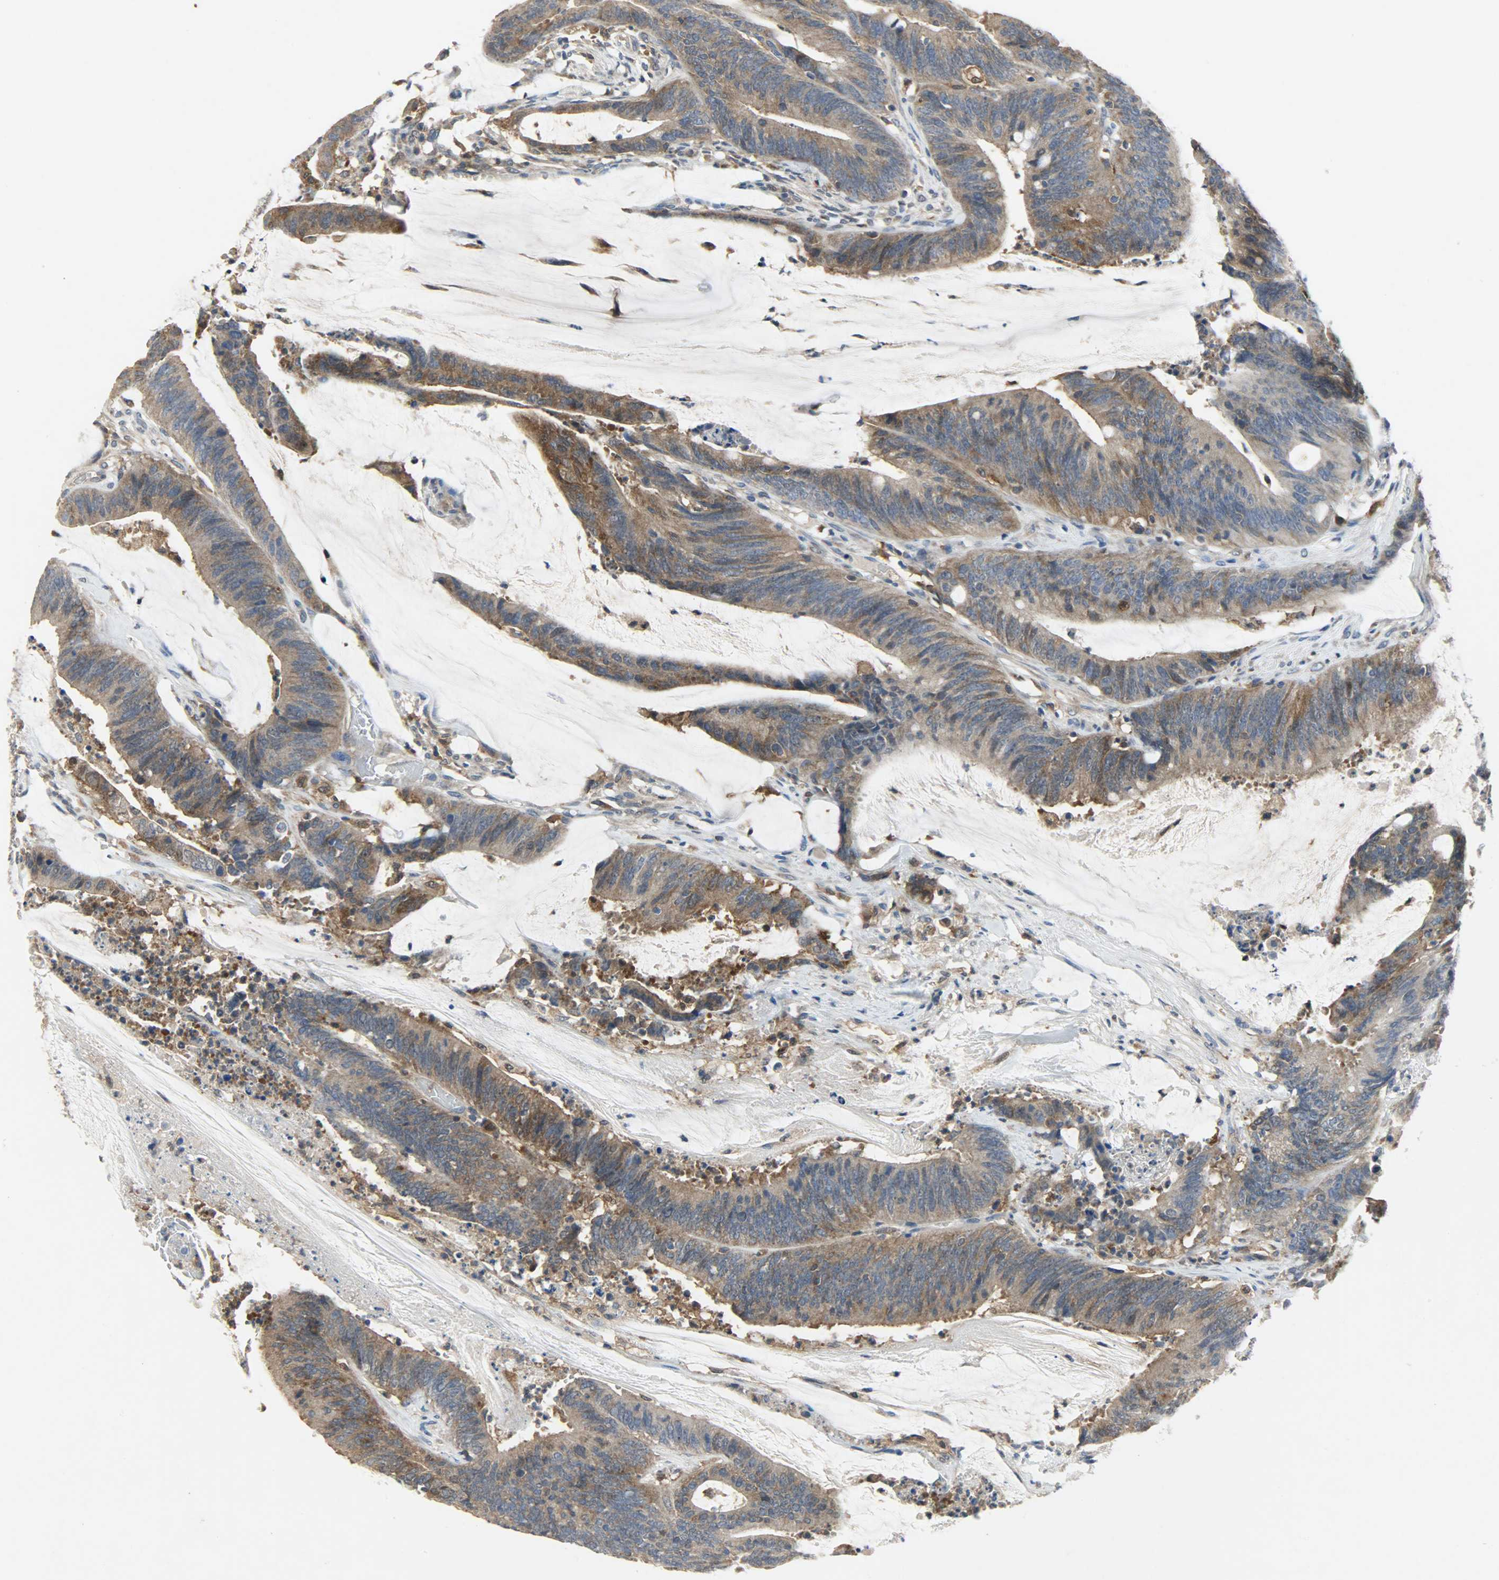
{"staining": {"intensity": "strong", "quantity": ">75%", "location": "cytoplasmic/membranous"}, "tissue": "colorectal cancer", "cell_type": "Tumor cells", "image_type": "cancer", "snomed": [{"axis": "morphology", "description": "Adenocarcinoma, NOS"}, {"axis": "topography", "description": "Rectum"}], "caption": "A brown stain highlights strong cytoplasmic/membranous positivity of a protein in human colorectal cancer (adenocarcinoma) tumor cells.", "gene": "TRIM21", "patient": {"sex": "female", "age": 66}}